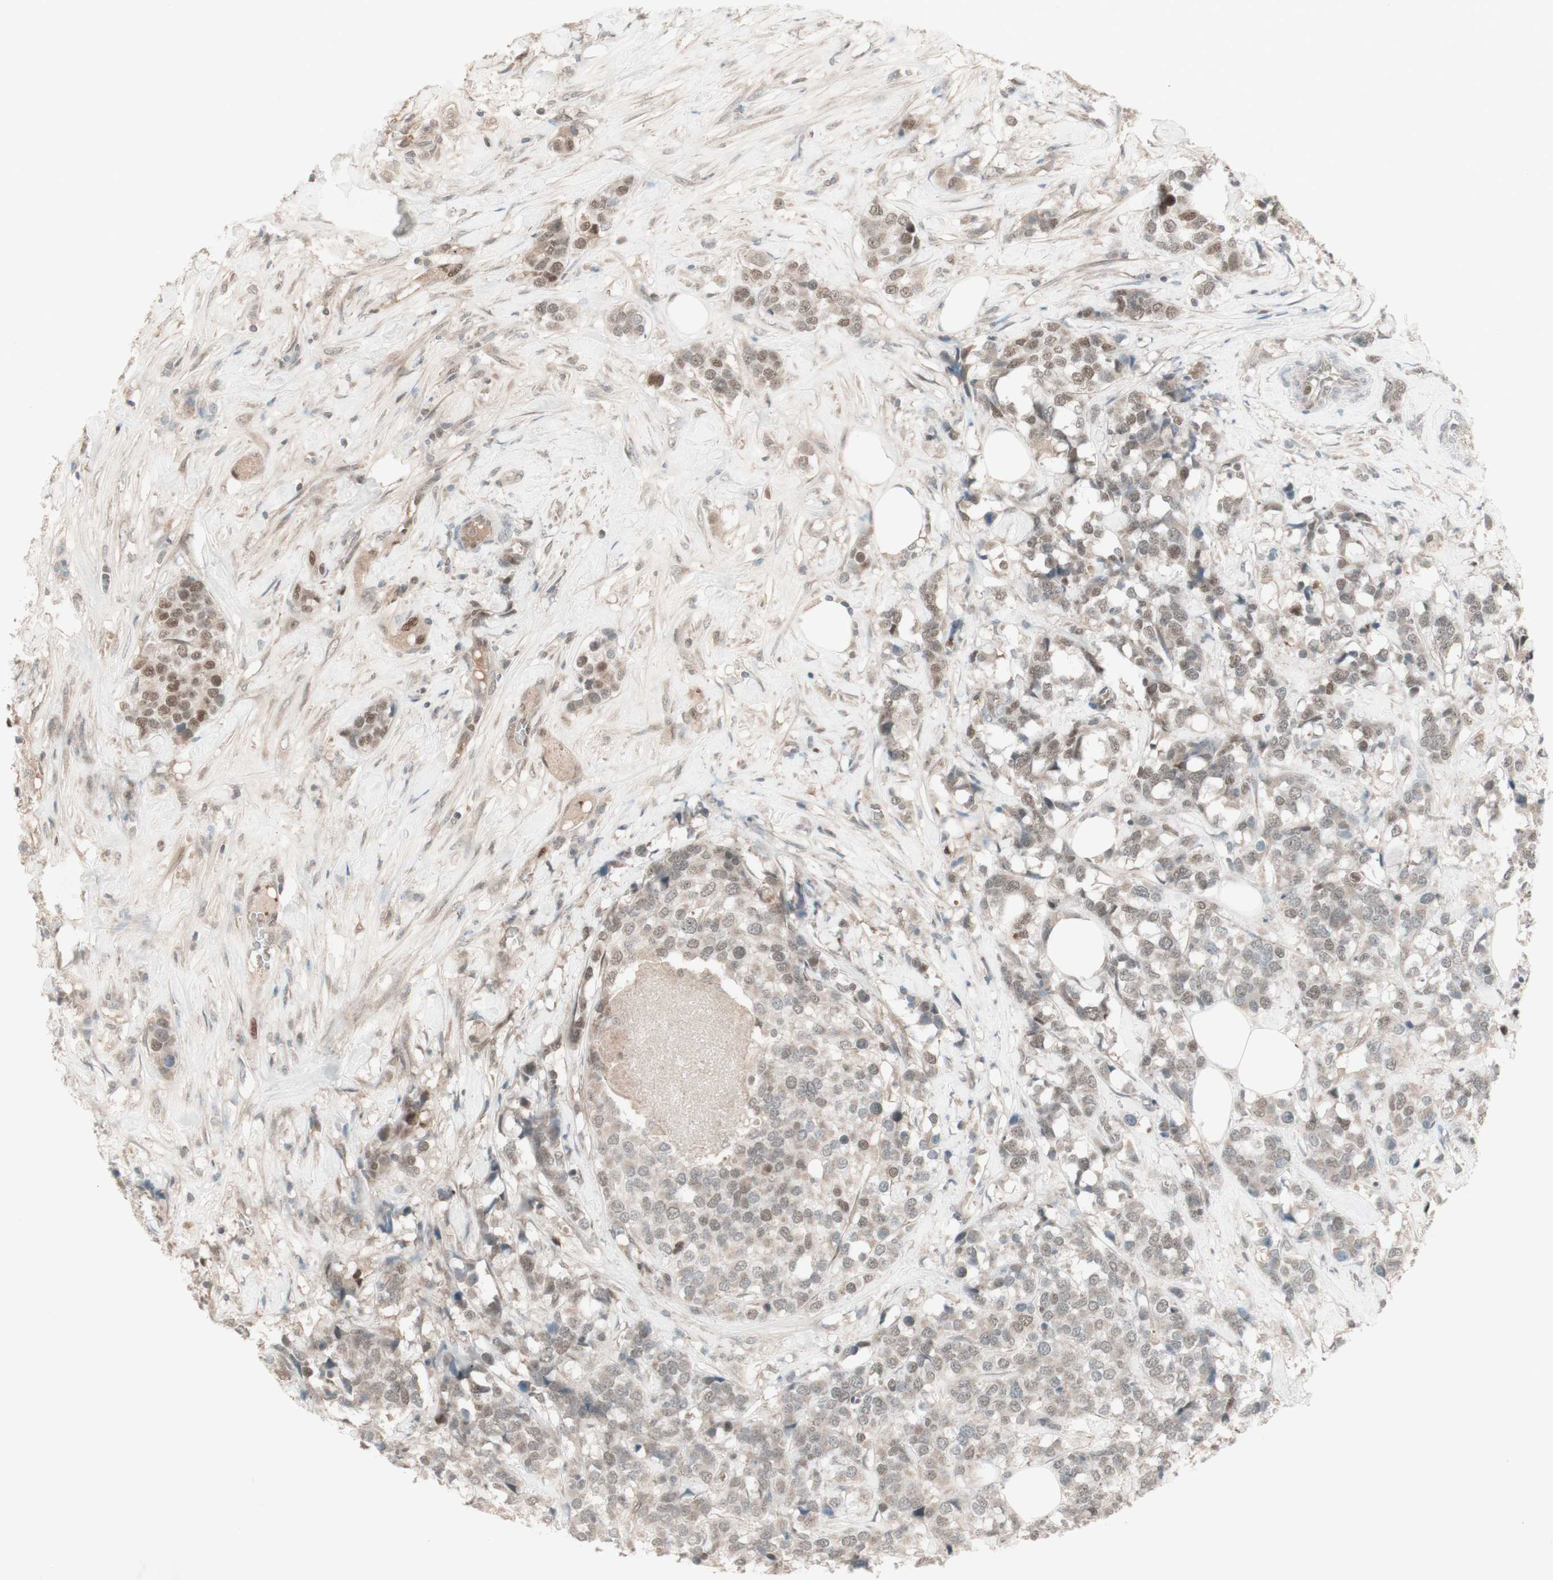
{"staining": {"intensity": "weak", "quantity": "25%-75%", "location": "cytoplasmic/membranous,nuclear"}, "tissue": "breast cancer", "cell_type": "Tumor cells", "image_type": "cancer", "snomed": [{"axis": "morphology", "description": "Lobular carcinoma"}, {"axis": "topography", "description": "Breast"}], "caption": "Breast lobular carcinoma was stained to show a protein in brown. There is low levels of weak cytoplasmic/membranous and nuclear positivity in about 25%-75% of tumor cells.", "gene": "MSH6", "patient": {"sex": "female", "age": 59}}